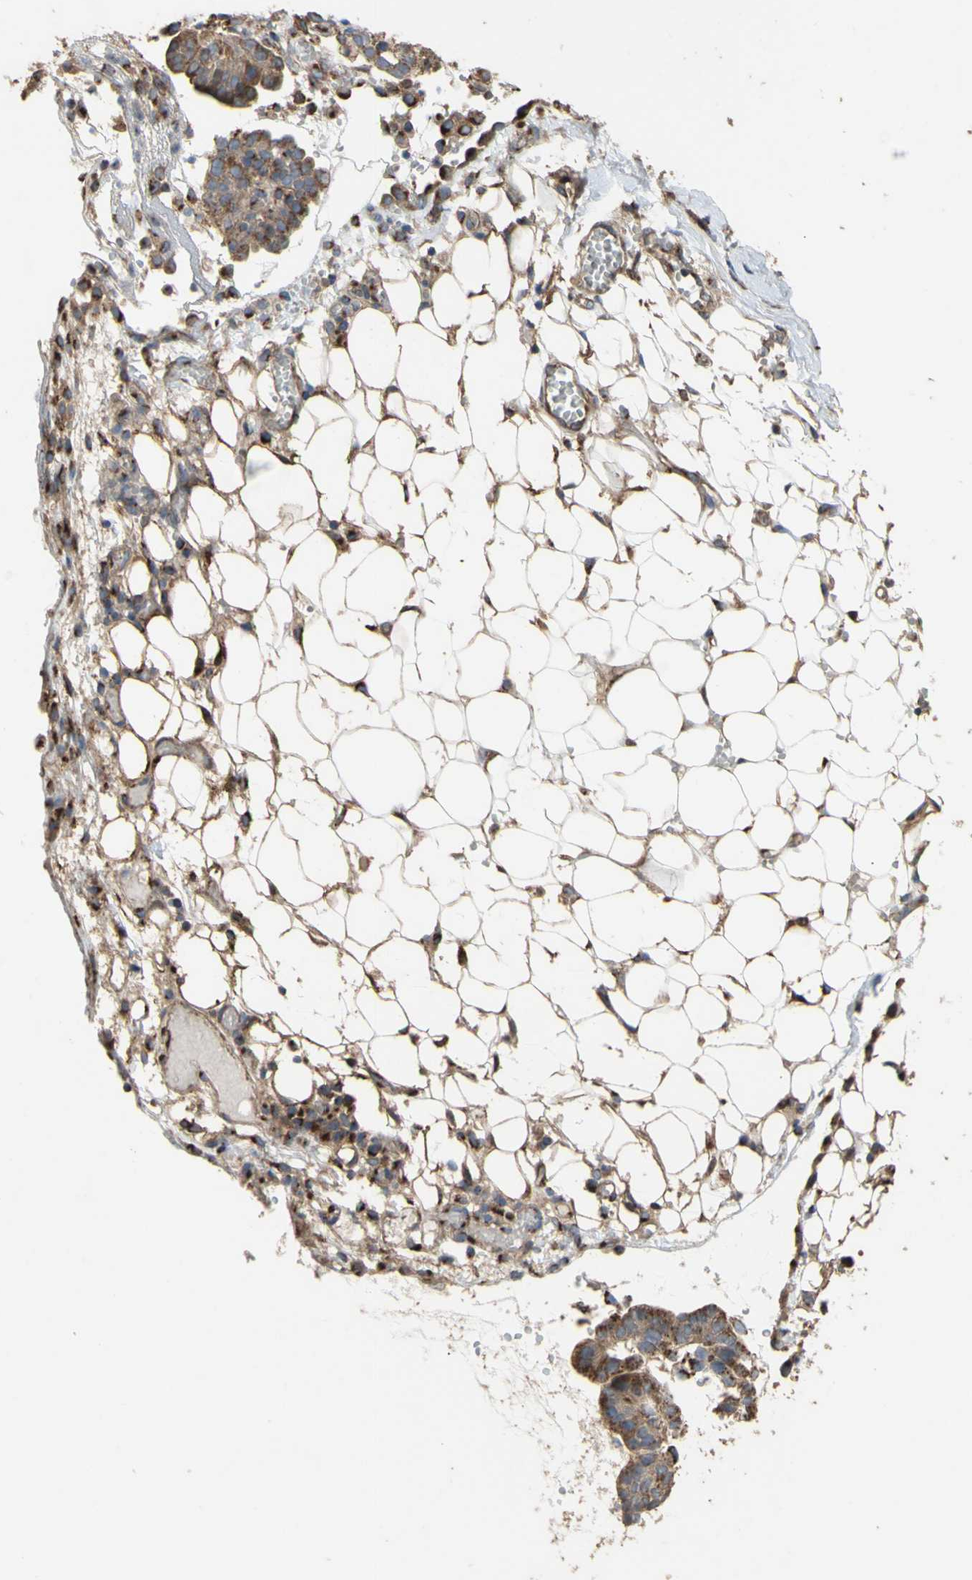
{"staining": {"intensity": "weak", "quantity": ">75%", "location": "cytoplasmic/membranous"}, "tissue": "ovarian cancer", "cell_type": "Tumor cells", "image_type": "cancer", "snomed": [{"axis": "morphology", "description": "Cystadenocarcinoma, serous, NOS"}, {"axis": "topography", "description": "Soft tissue"}, {"axis": "topography", "description": "Ovary"}], "caption": "Ovarian cancer (serous cystadenocarcinoma) stained with DAB IHC demonstrates low levels of weak cytoplasmic/membranous staining in approximately >75% of tumor cells. The staining was performed using DAB (3,3'-diaminobenzidine), with brown indicating positive protein expression. Nuclei are stained blue with hematoxylin.", "gene": "NECTIN3", "patient": {"sex": "female", "age": 57}}